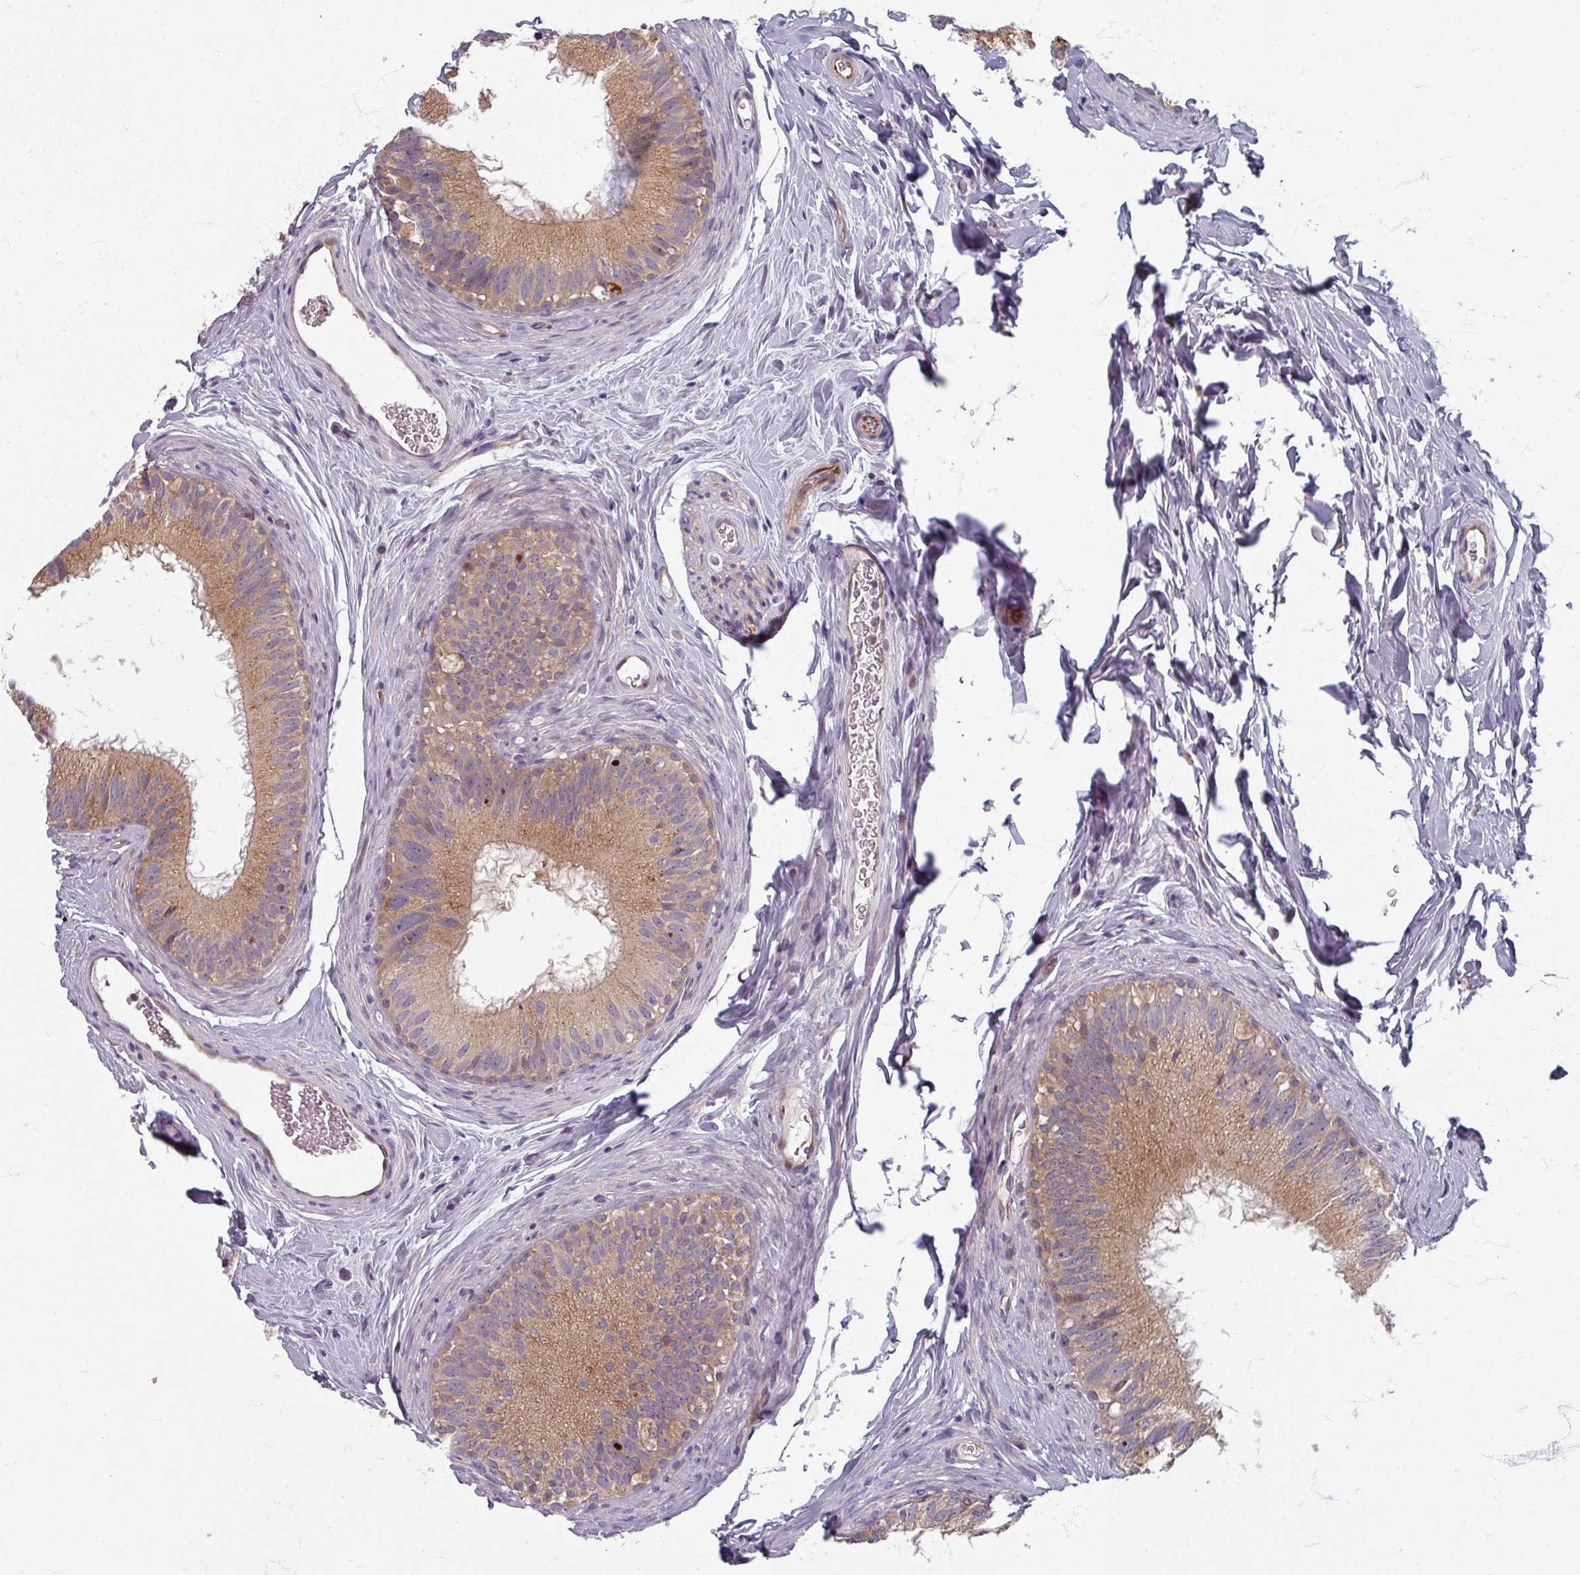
{"staining": {"intensity": "strong", "quantity": "25%-75%", "location": "cytoplasmic/membranous"}, "tissue": "epididymis", "cell_type": "Glandular cells", "image_type": "normal", "snomed": [{"axis": "morphology", "description": "Normal tissue, NOS"}, {"axis": "topography", "description": "Epididymis"}], "caption": "This is a histology image of IHC staining of benign epididymis, which shows strong expression in the cytoplasmic/membranous of glandular cells.", "gene": "STAM", "patient": {"sex": "male", "age": 38}}